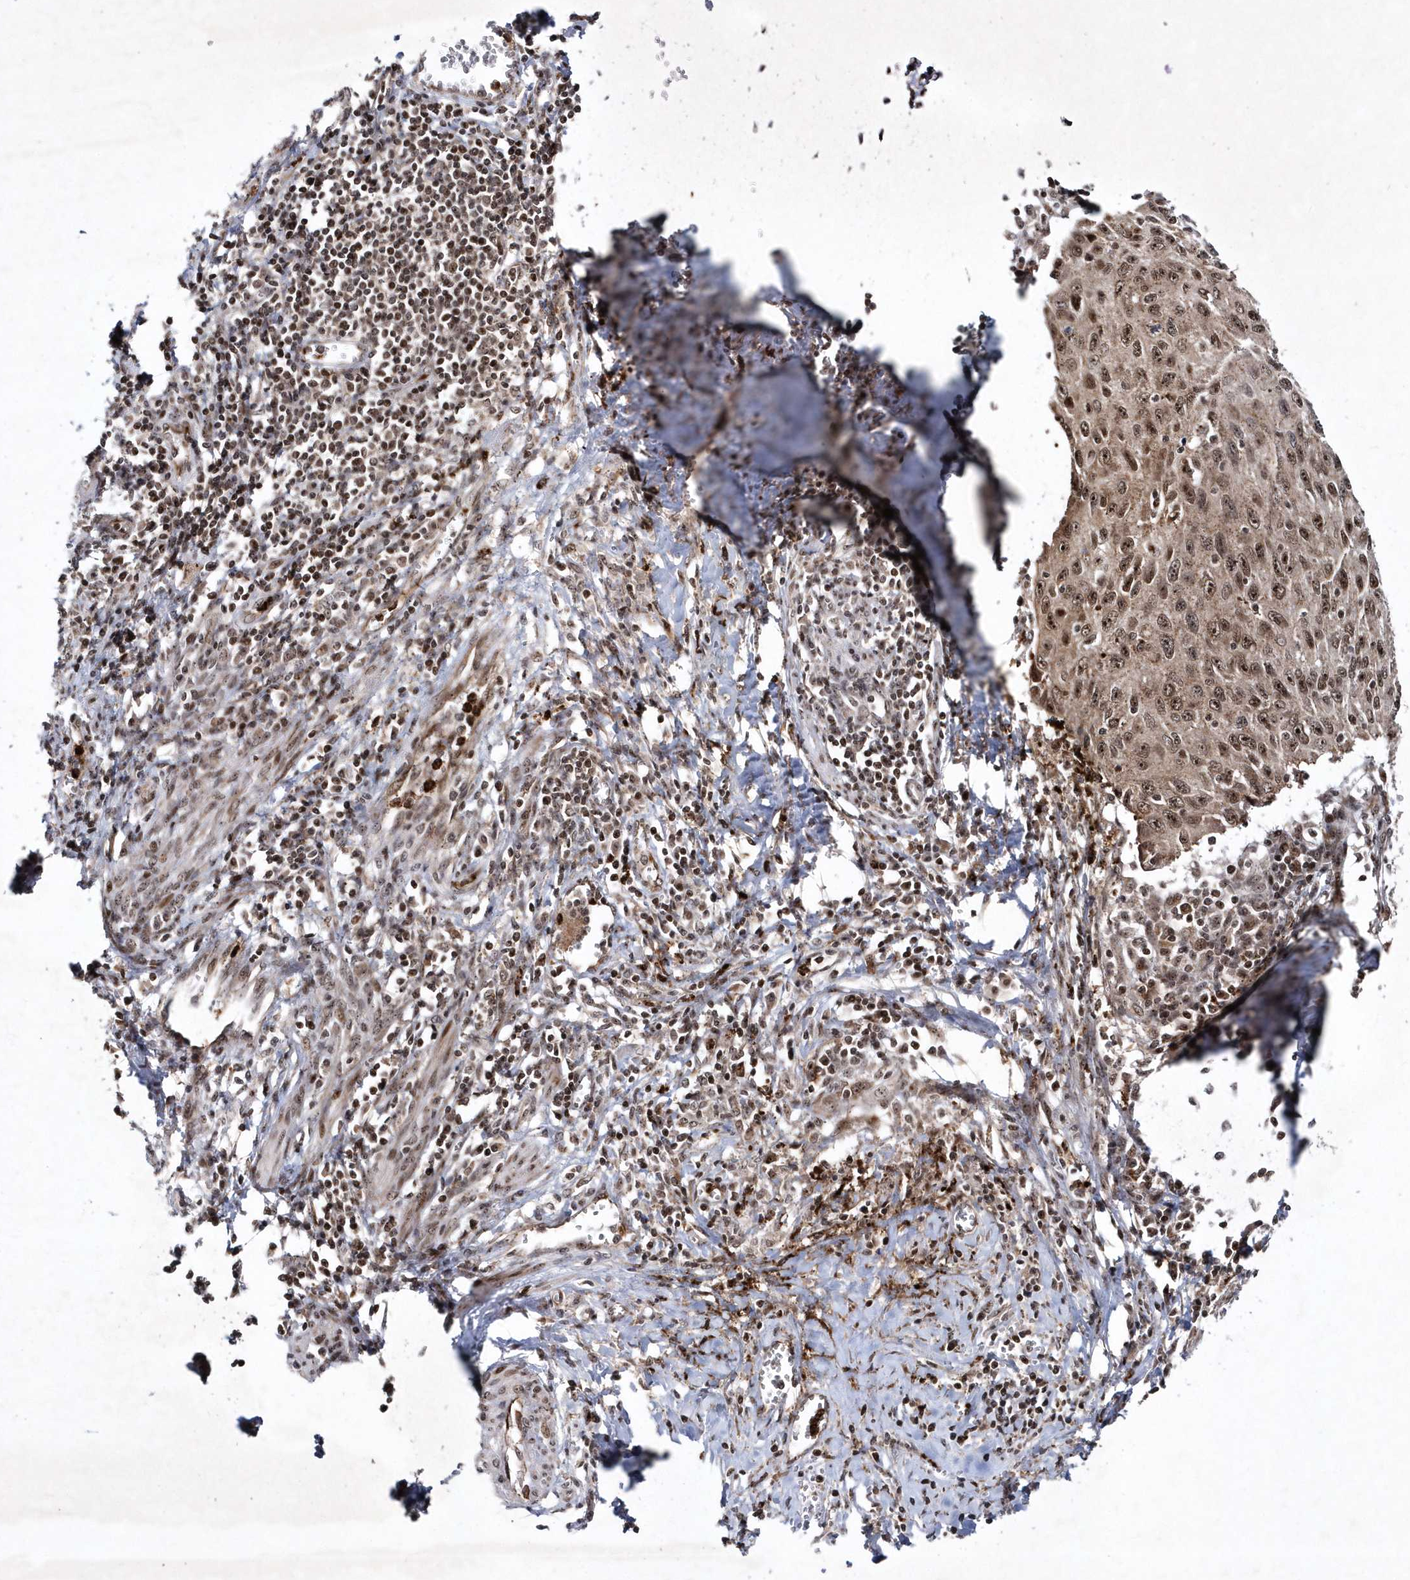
{"staining": {"intensity": "strong", "quantity": ">75%", "location": "cytoplasmic/membranous,nuclear"}, "tissue": "cervical cancer", "cell_type": "Tumor cells", "image_type": "cancer", "snomed": [{"axis": "morphology", "description": "Squamous cell carcinoma, NOS"}, {"axis": "topography", "description": "Cervix"}], "caption": "High-power microscopy captured an immunohistochemistry image of squamous cell carcinoma (cervical), revealing strong cytoplasmic/membranous and nuclear expression in approximately >75% of tumor cells.", "gene": "SOWAHB", "patient": {"sex": "female", "age": 53}}